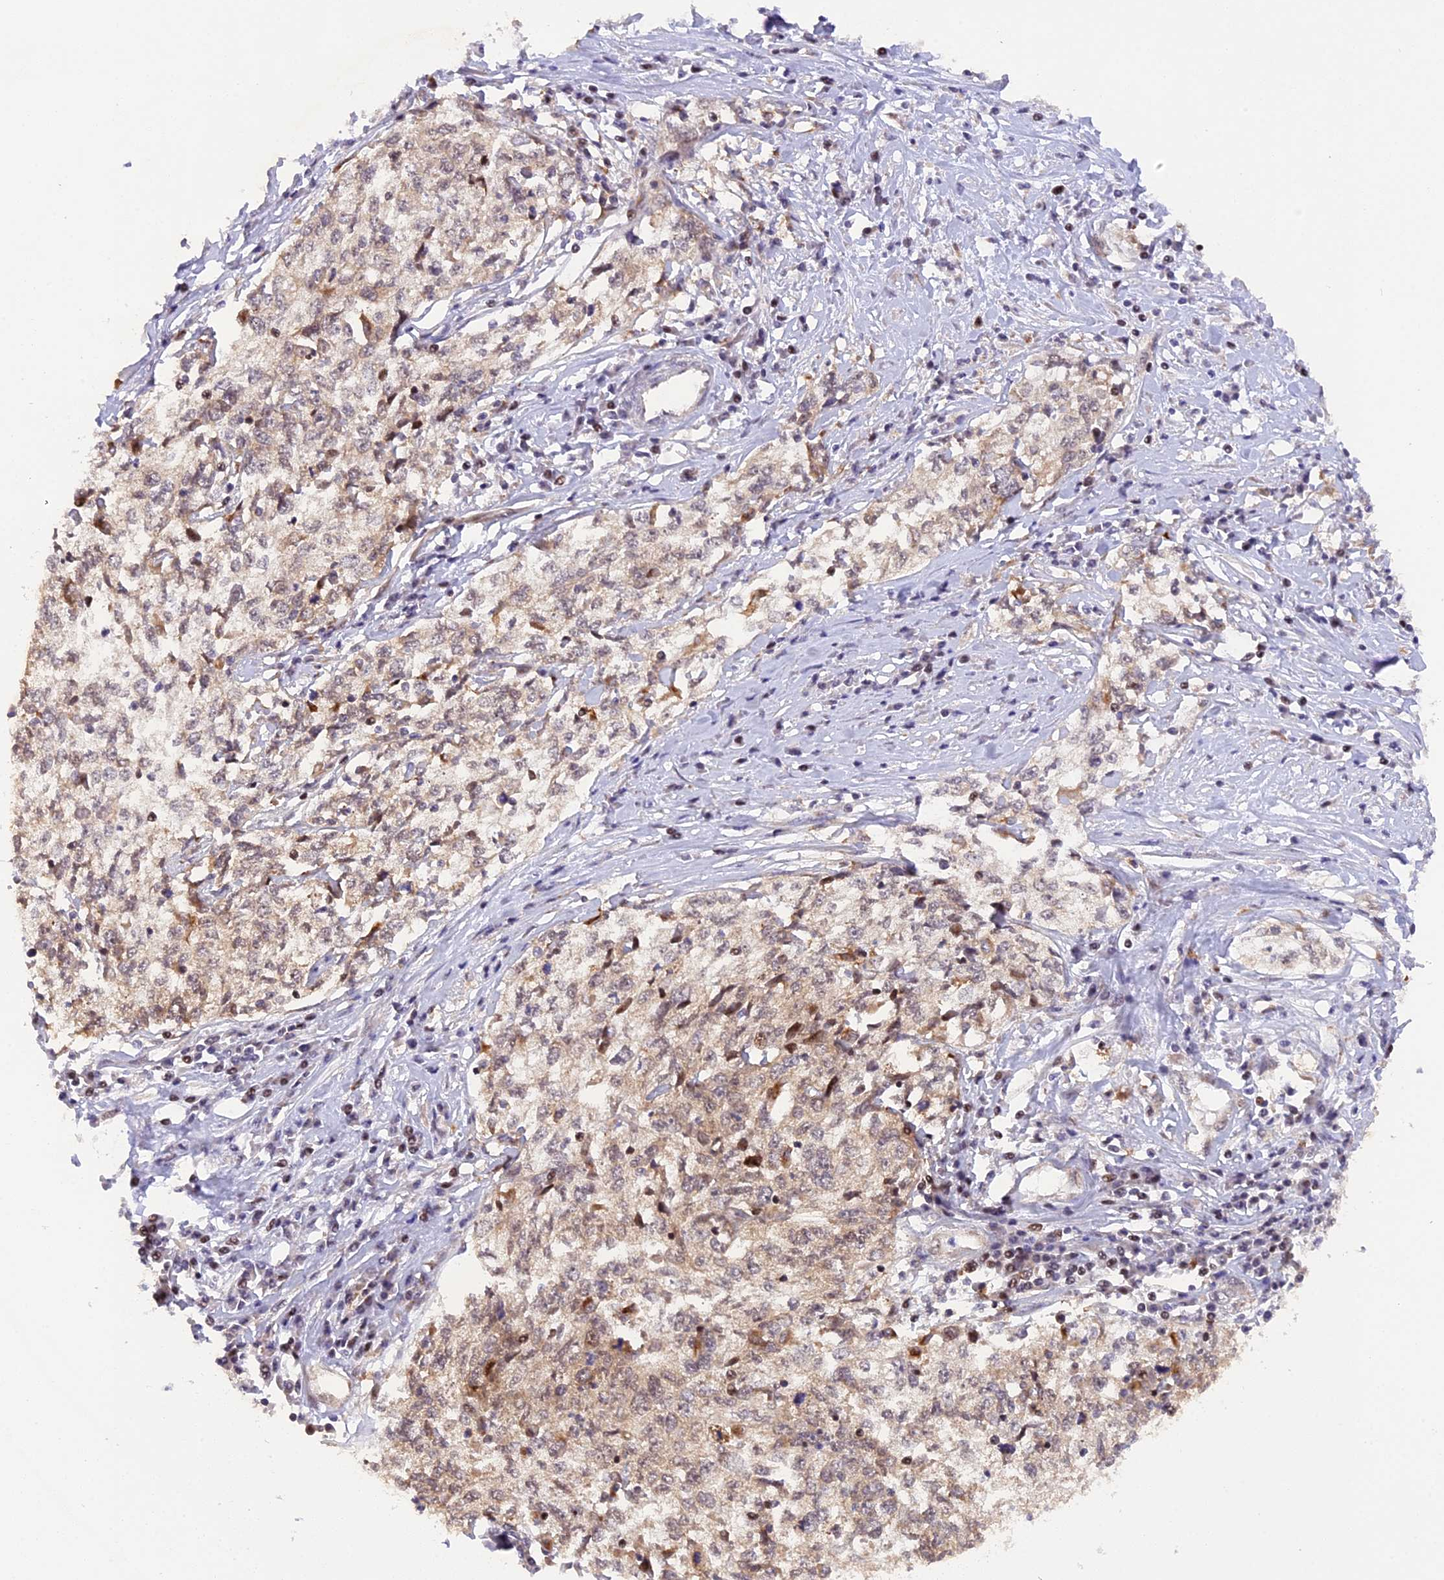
{"staining": {"intensity": "weak", "quantity": ">75%", "location": "cytoplasmic/membranous"}, "tissue": "cervical cancer", "cell_type": "Tumor cells", "image_type": "cancer", "snomed": [{"axis": "morphology", "description": "Squamous cell carcinoma, NOS"}, {"axis": "topography", "description": "Cervix"}], "caption": "There is low levels of weak cytoplasmic/membranous expression in tumor cells of cervical squamous cell carcinoma, as demonstrated by immunohistochemical staining (brown color).", "gene": "SAMD4A", "patient": {"sex": "female", "age": 57}}